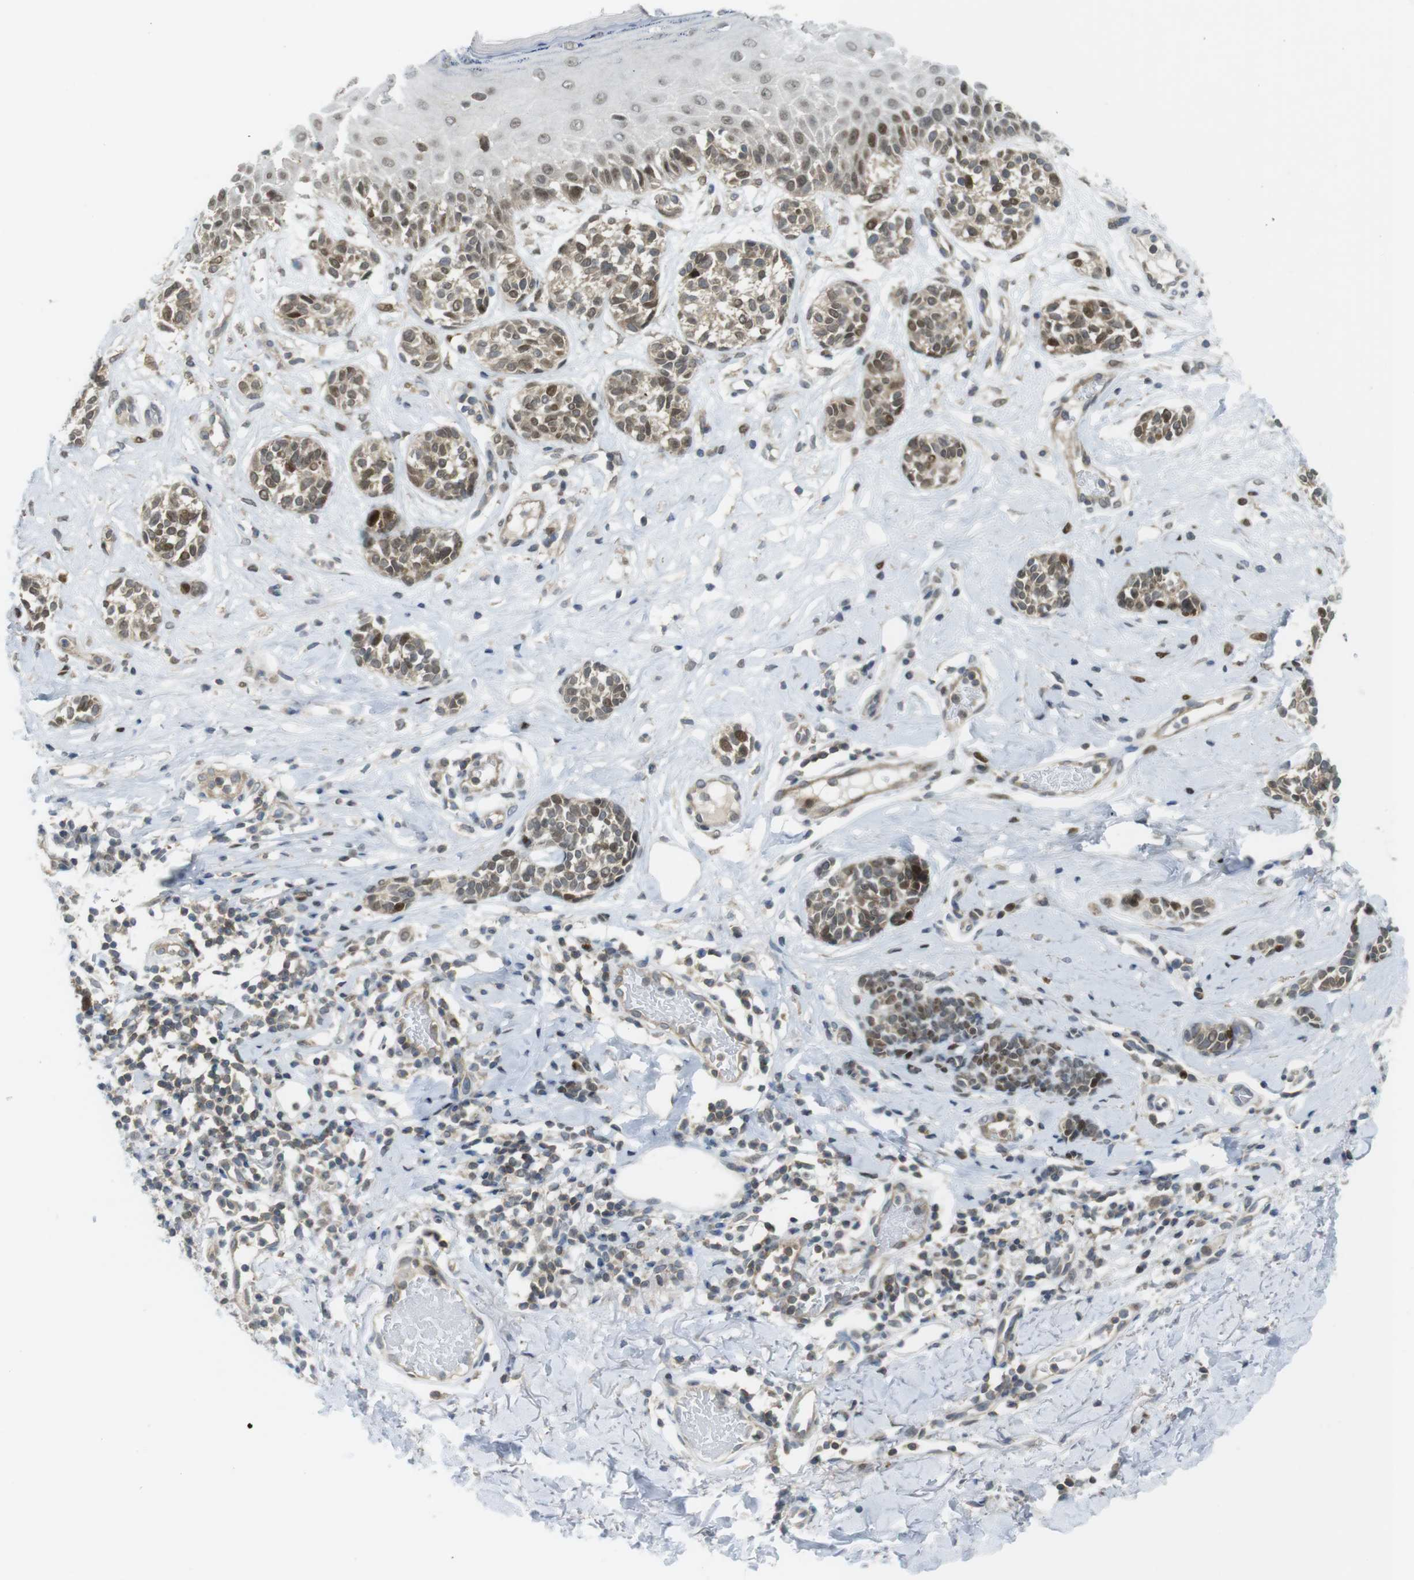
{"staining": {"intensity": "moderate", "quantity": "<25%", "location": "cytoplasmic/membranous,nuclear"}, "tissue": "melanoma", "cell_type": "Tumor cells", "image_type": "cancer", "snomed": [{"axis": "morphology", "description": "Malignant melanoma, NOS"}, {"axis": "topography", "description": "Skin"}], "caption": "IHC image of malignant melanoma stained for a protein (brown), which displays low levels of moderate cytoplasmic/membranous and nuclear positivity in about <25% of tumor cells.", "gene": "RCC1", "patient": {"sex": "male", "age": 64}}